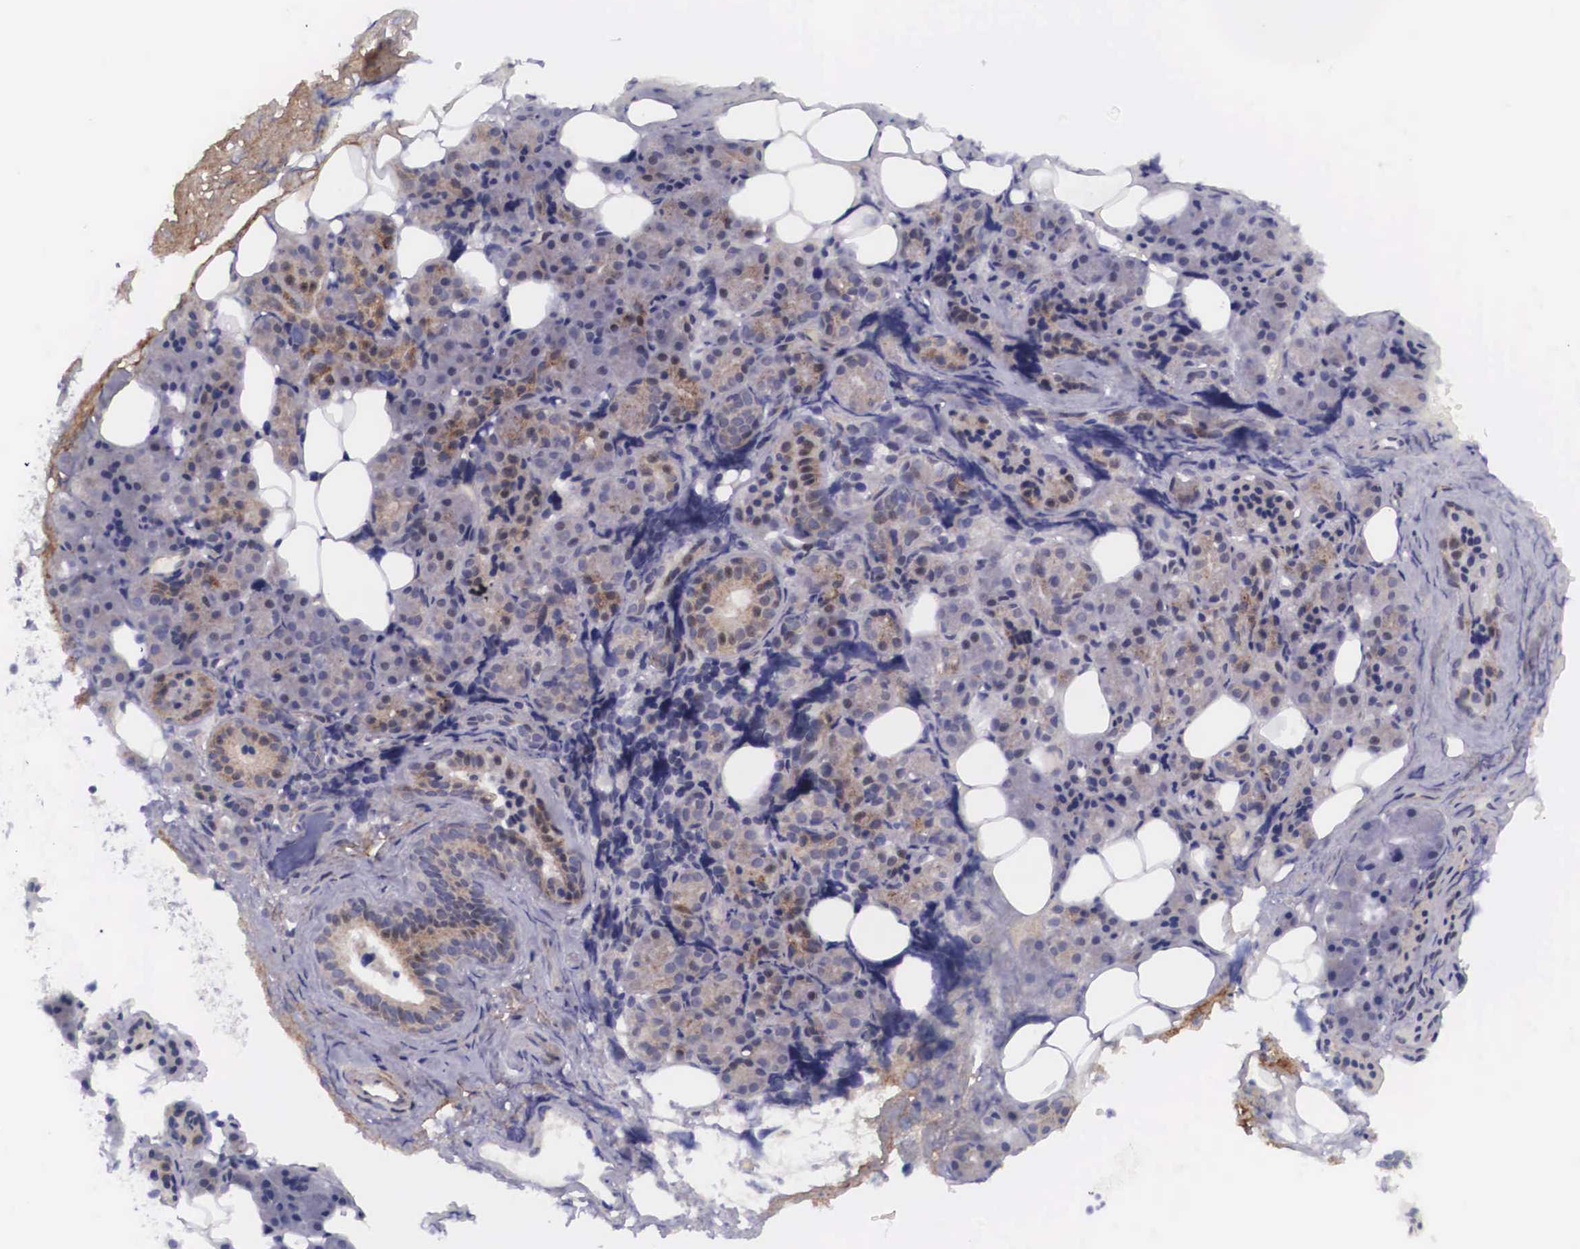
{"staining": {"intensity": "weak", "quantity": "25%-75%", "location": "cytoplasmic/membranous"}, "tissue": "salivary gland", "cell_type": "Glandular cells", "image_type": "normal", "snomed": [{"axis": "morphology", "description": "Normal tissue, NOS"}, {"axis": "topography", "description": "Salivary gland"}], "caption": "The photomicrograph demonstrates immunohistochemical staining of benign salivary gland. There is weak cytoplasmic/membranous expression is identified in about 25%-75% of glandular cells. (DAB (3,3'-diaminobenzidine) IHC, brown staining for protein, blue staining for nuclei).", "gene": "EMID1", "patient": {"sex": "female", "age": 55}}